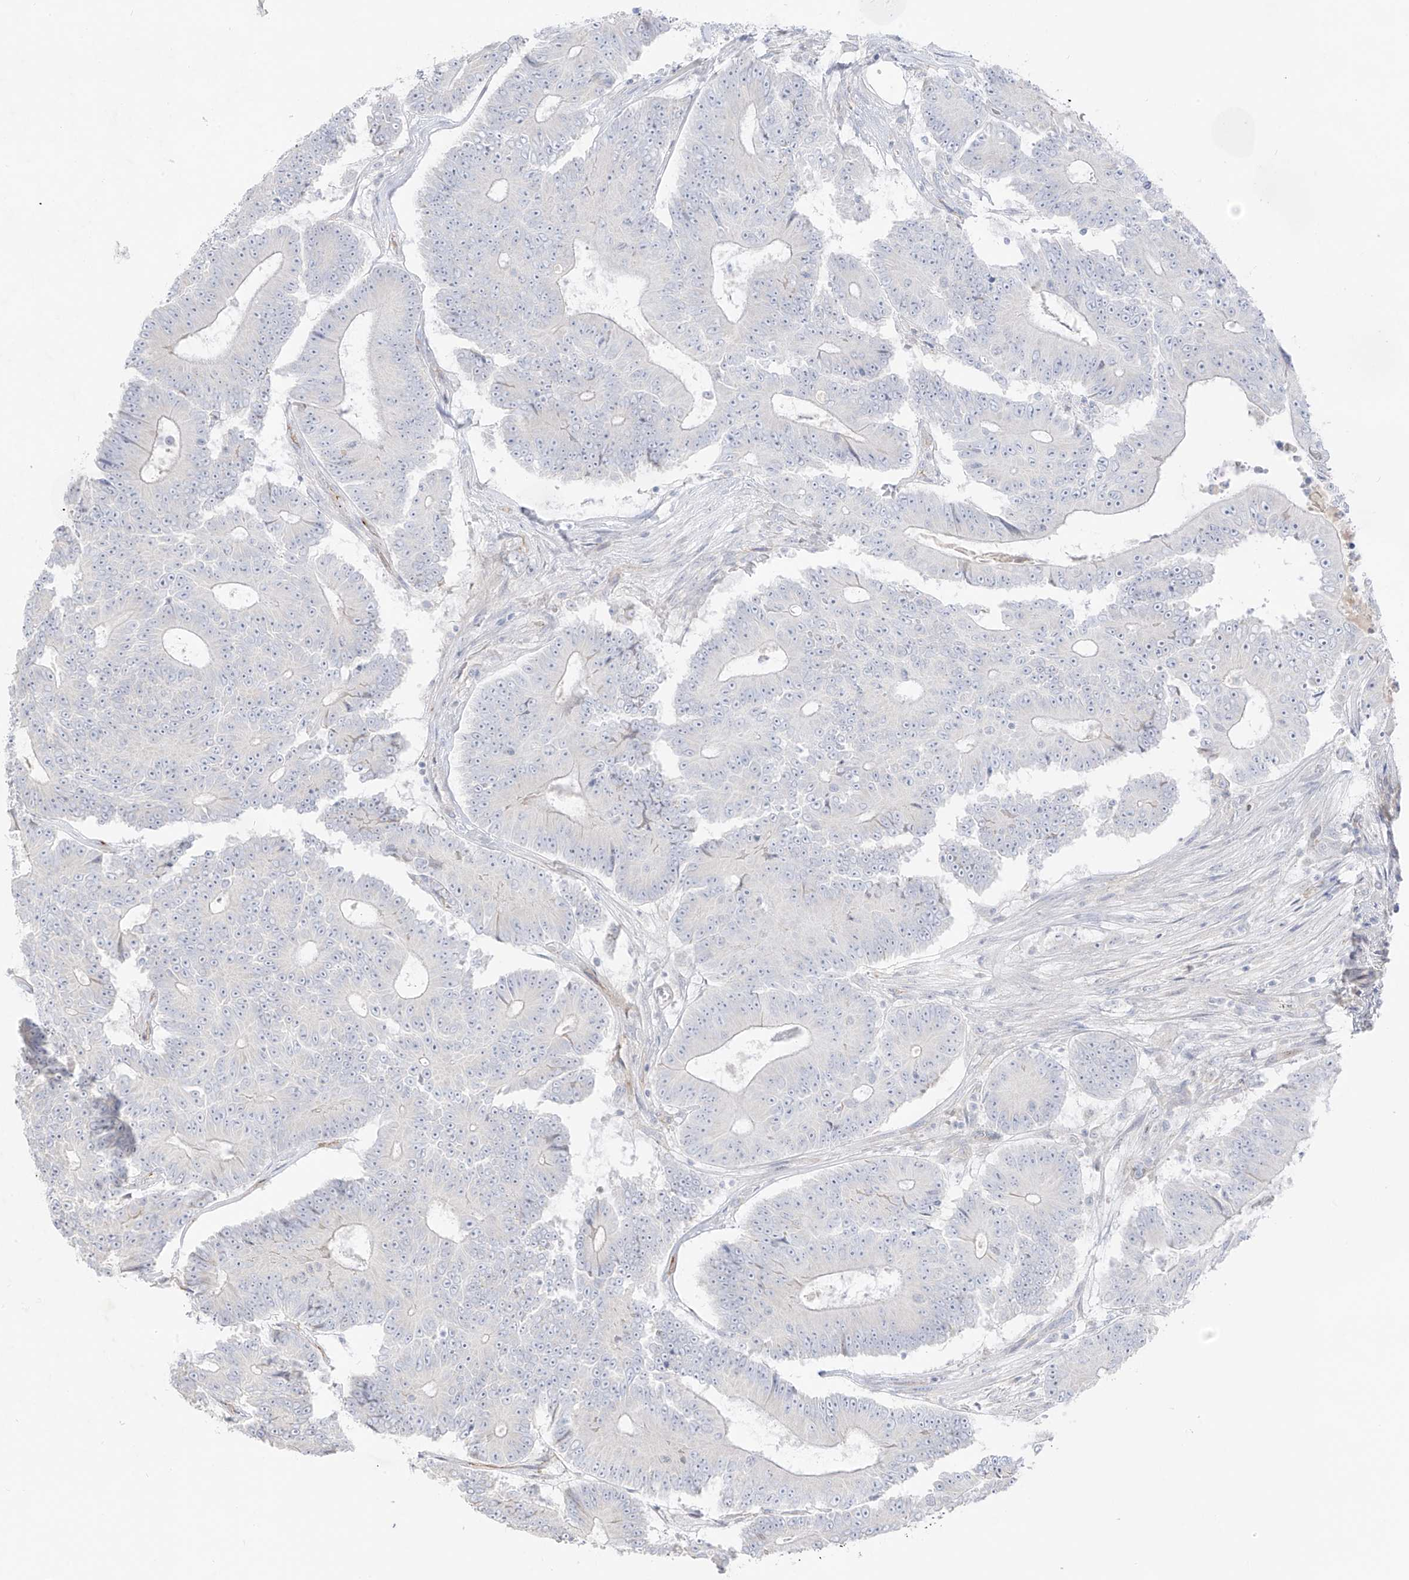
{"staining": {"intensity": "negative", "quantity": "none", "location": "none"}, "tissue": "colorectal cancer", "cell_type": "Tumor cells", "image_type": "cancer", "snomed": [{"axis": "morphology", "description": "Adenocarcinoma, NOS"}, {"axis": "topography", "description": "Colon"}], "caption": "Adenocarcinoma (colorectal) was stained to show a protein in brown. There is no significant positivity in tumor cells.", "gene": "C11orf87", "patient": {"sex": "male", "age": 83}}